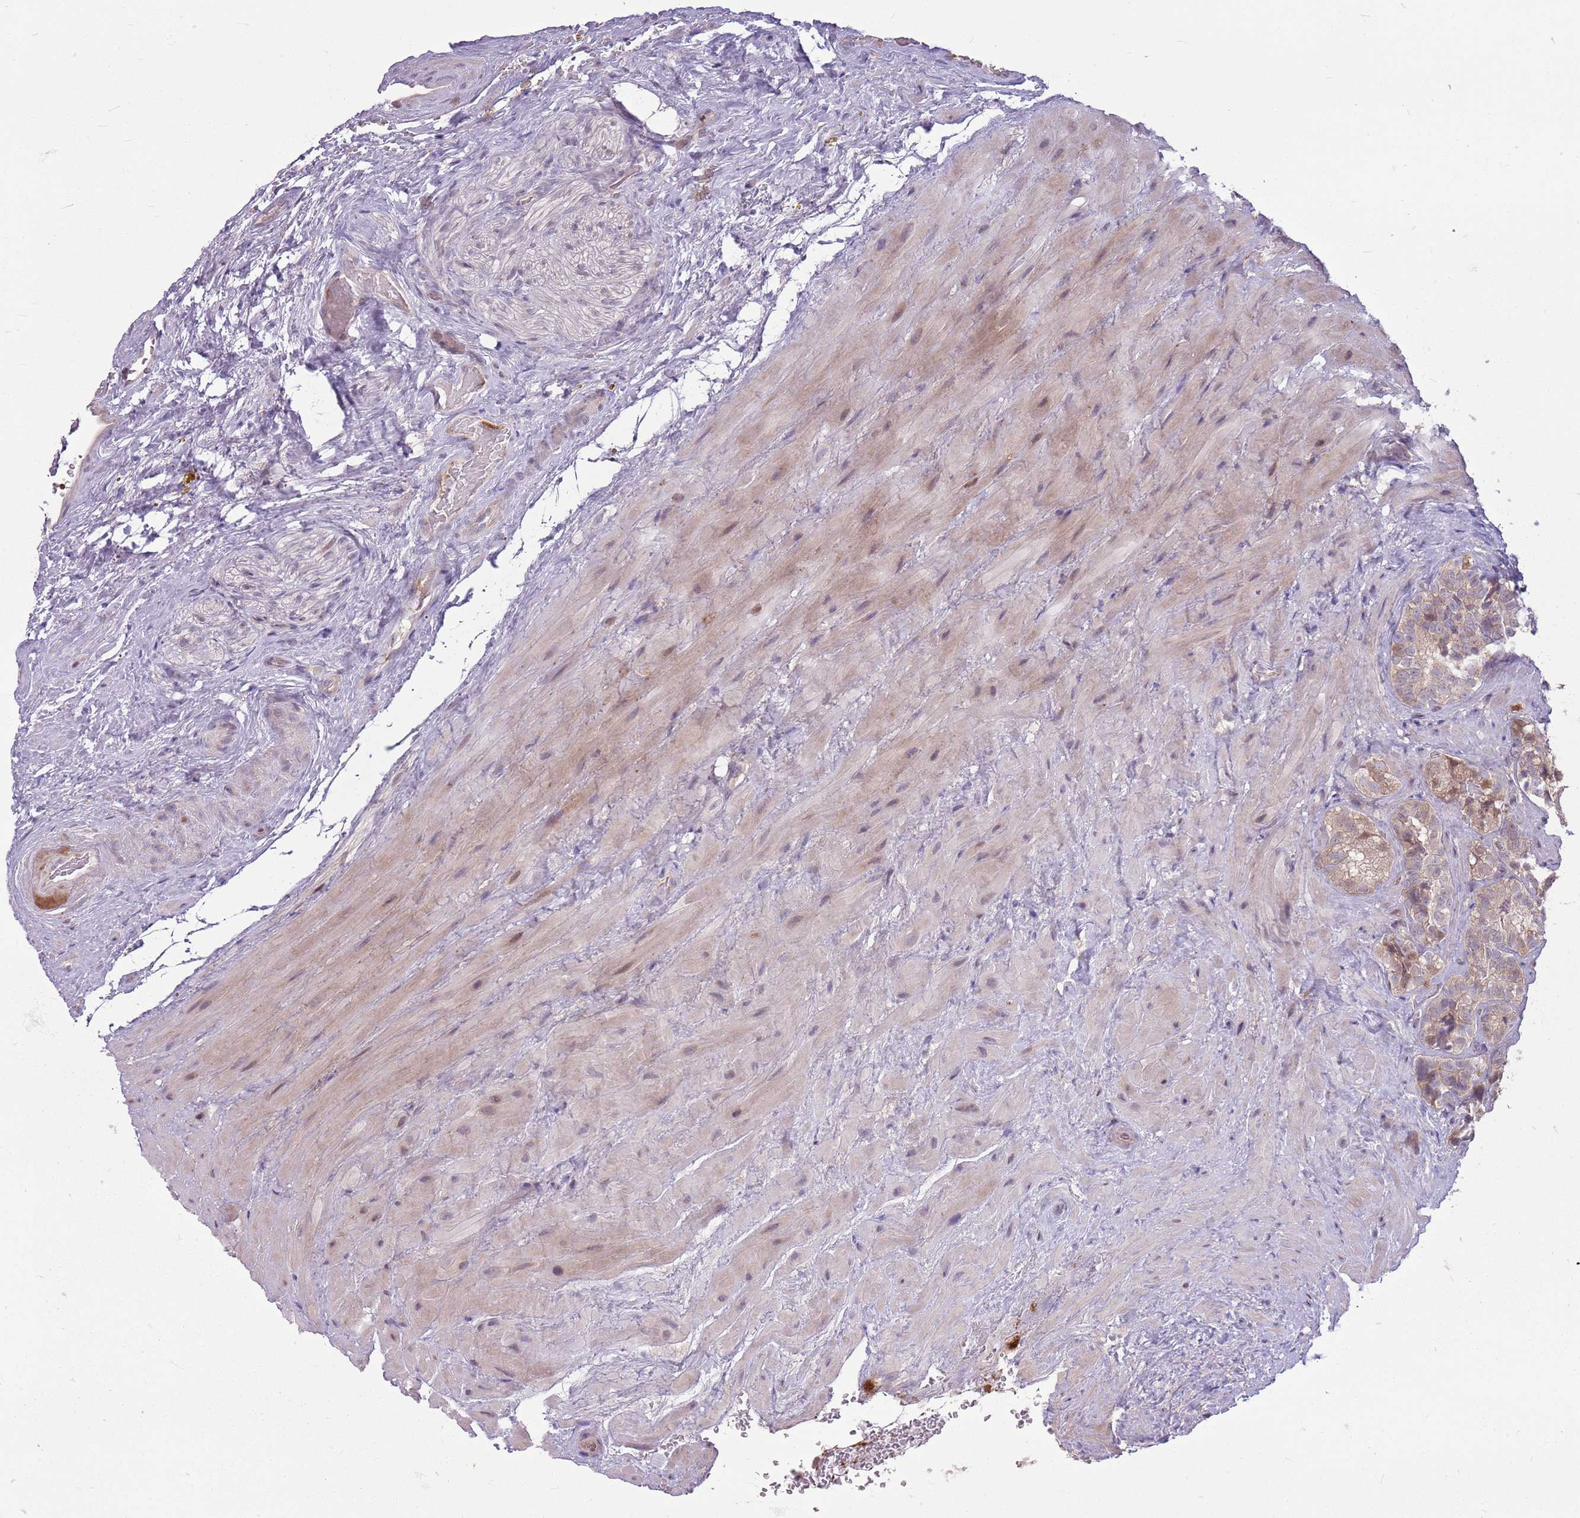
{"staining": {"intensity": "weak", "quantity": "25%-75%", "location": "cytoplasmic/membranous"}, "tissue": "seminal vesicle", "cell_type": "Glandular cells", "image_type": "normal", "snomed": [{"axis": "morphology", "description": "Normal tissue, NOS"}, {"axis": "topography", "description": "Seminal veicle"}, {"axis": "topography", "description": "Peripheral nerve tissue"}], "caption": "Immunohistochemical staining of normal seminal vesicle demonstrates weak cytoplasmic/membranous protein expression in about 25%-75% of glandular cells. The protein is shown in brown color, while the nuclei are stained blue.", "gene": "PPP1R27", "patient": {"sex": "male", "age": 67}}